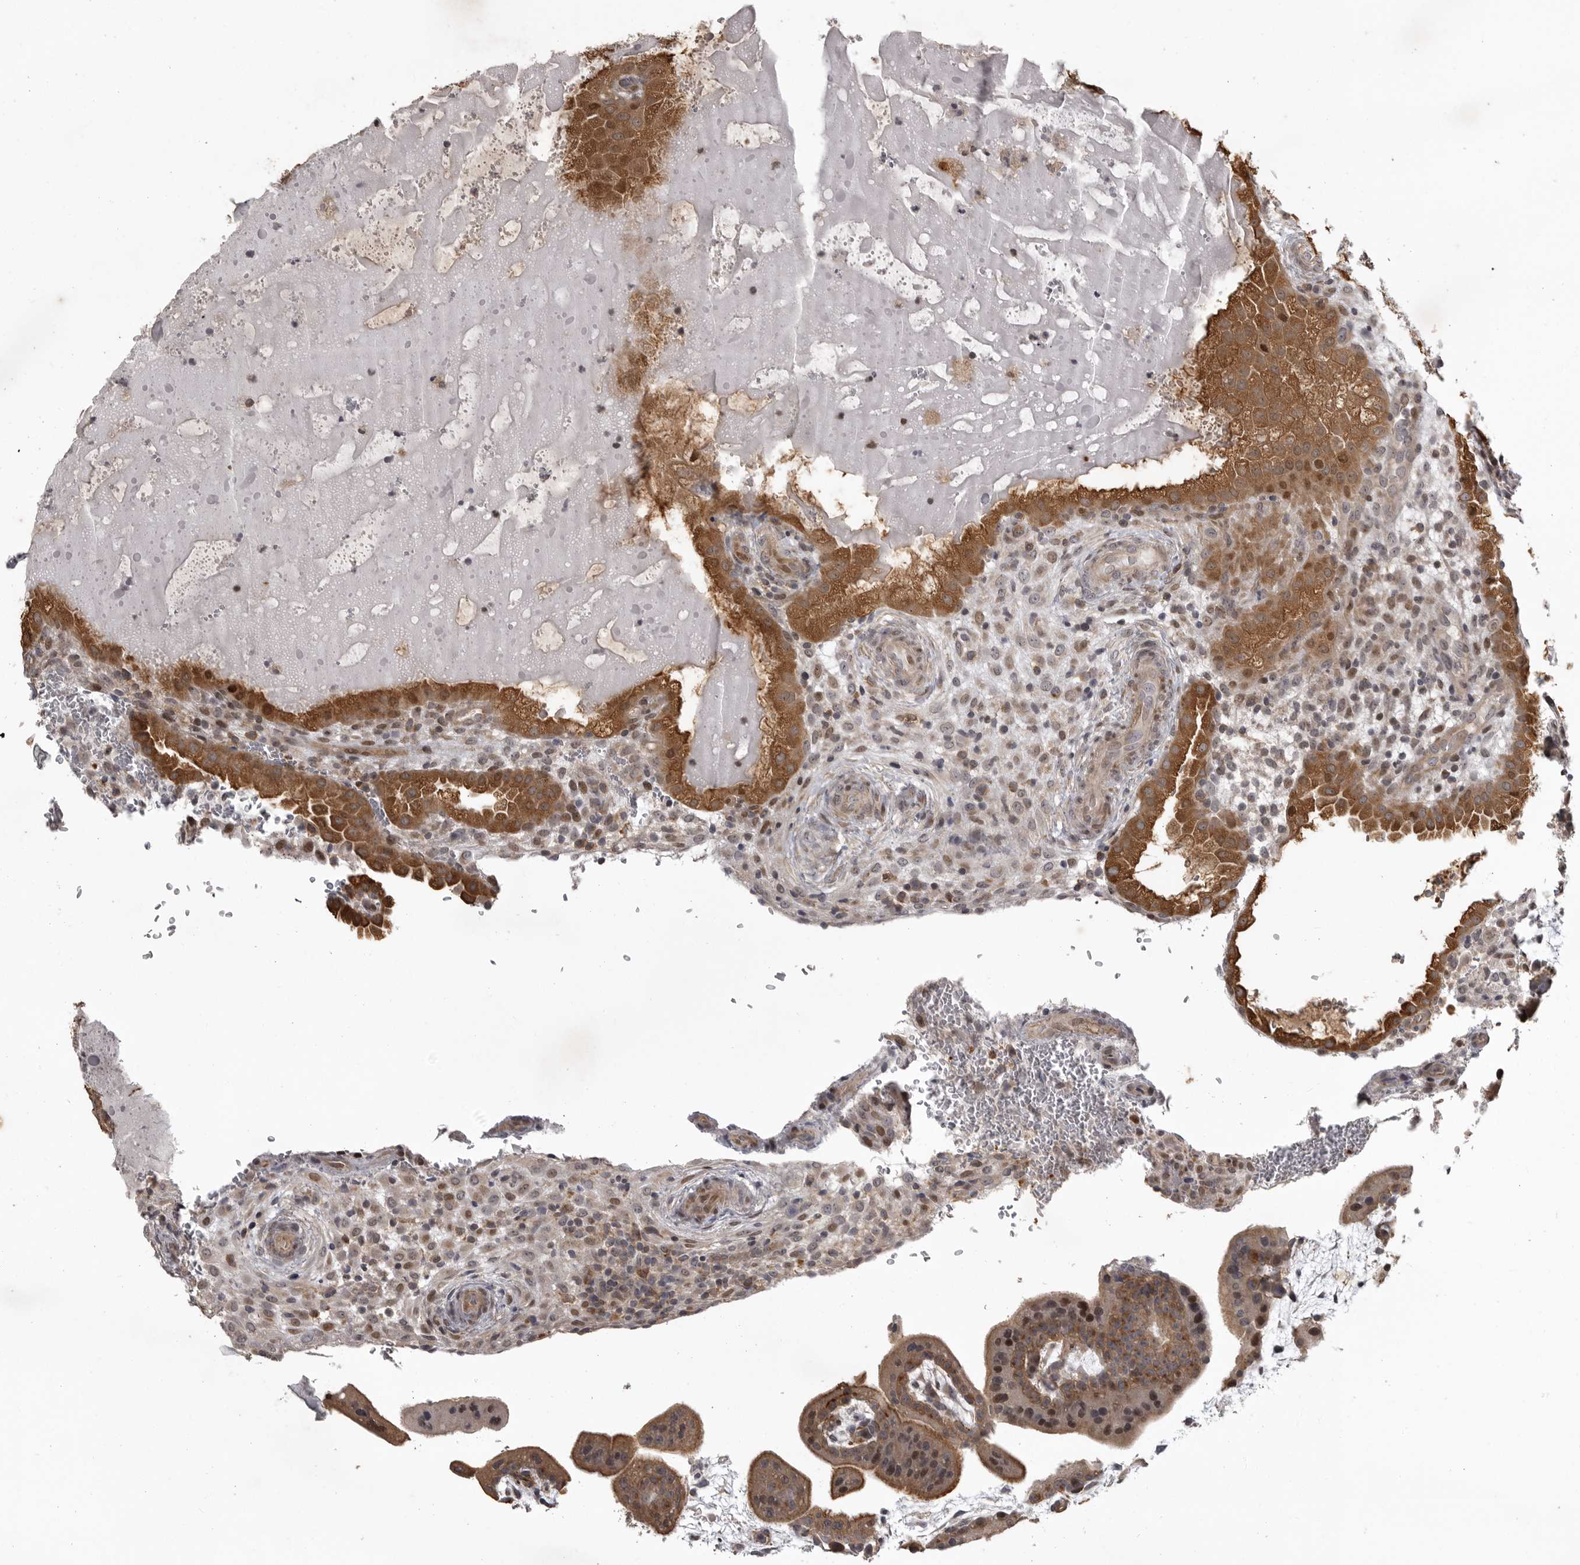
{"staining": {"intensity": "moderate", "quantity": ">75%", "location": "cytoplasmic/membranous,nuclear"}, "tissue": "placenta", "cell_type": "Decidual cells", "image_type": "normal", "snomed": [{"axis": "morphology", "description": "Normal tissue, NOS"}, {"axis": "topography", "description": "Placenta"}], "caption": "Protein expression analysis of benign placenta demonstrates moderate cytoplasmic/membranous,nuclear staining in about >75% of decidual cells.", "gene": "SNX16", "patient": {"sex": "female", "age": 35}}